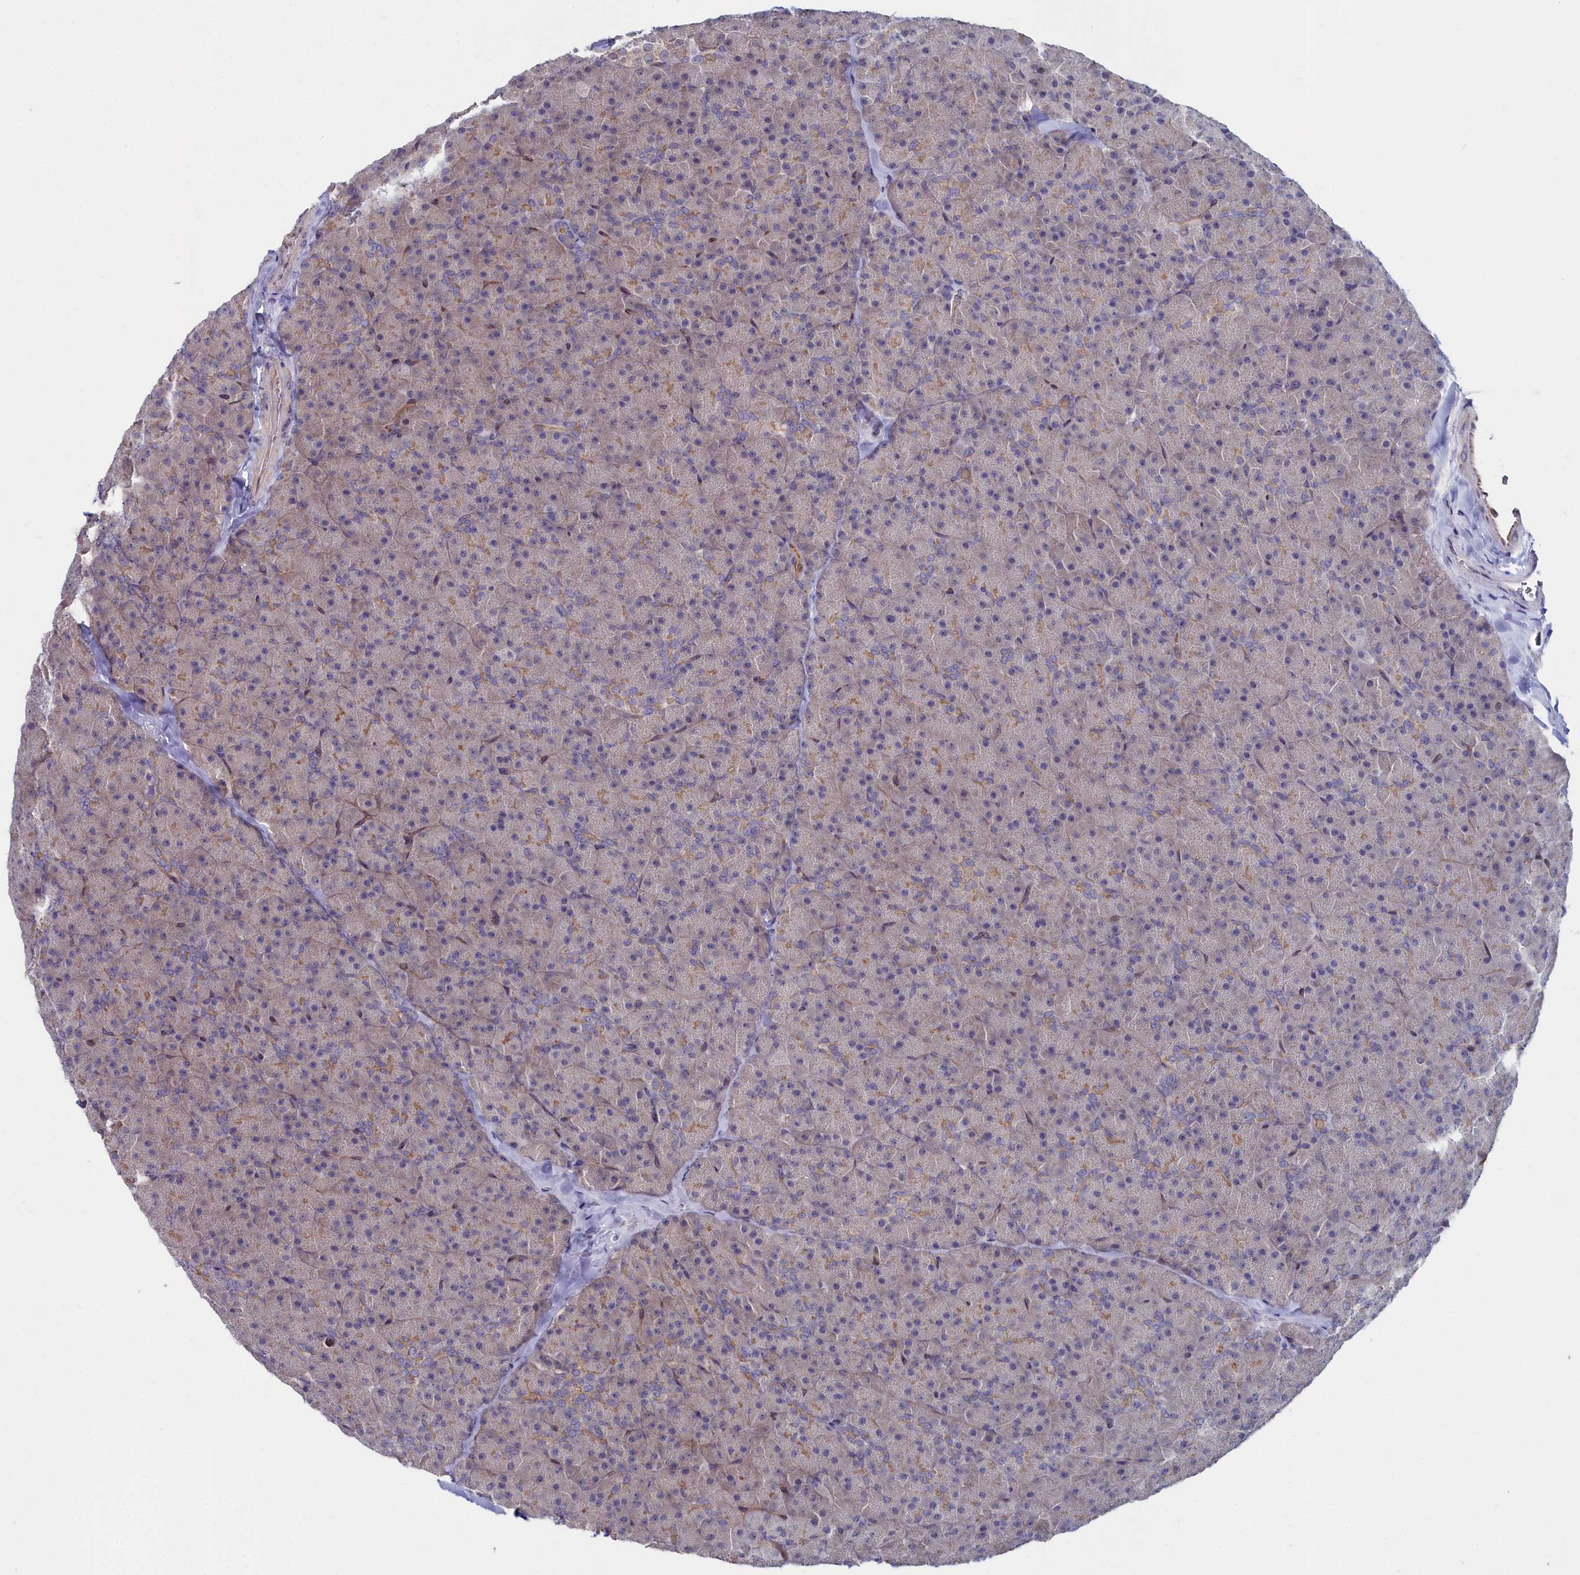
{"staining": {"intensity": "moderate", "quantity": "<25%", "location": "cytoplasmic/membranous"}, "tissue": "pancreas", "cell_type": "Exocrine glandular cells", "image_type": "normal", "snomed": [{"axis": "morphology", "description": "Normal tissue, NOS"}, {"axis": "topography", "description": "Pancreas"}], "caption": "Immunohistochemical staining of normal pancreas shows moderate cytoplasmic/membranous protein expression in about <25% of exocrine glandular cells. The staining is performed using DAB brown chromogen to label protein expression. The nuclei are counter-stained blue using hematoxylin.", "gene": "C4orf19", "patient": {"sex": "male", "age": 36}}